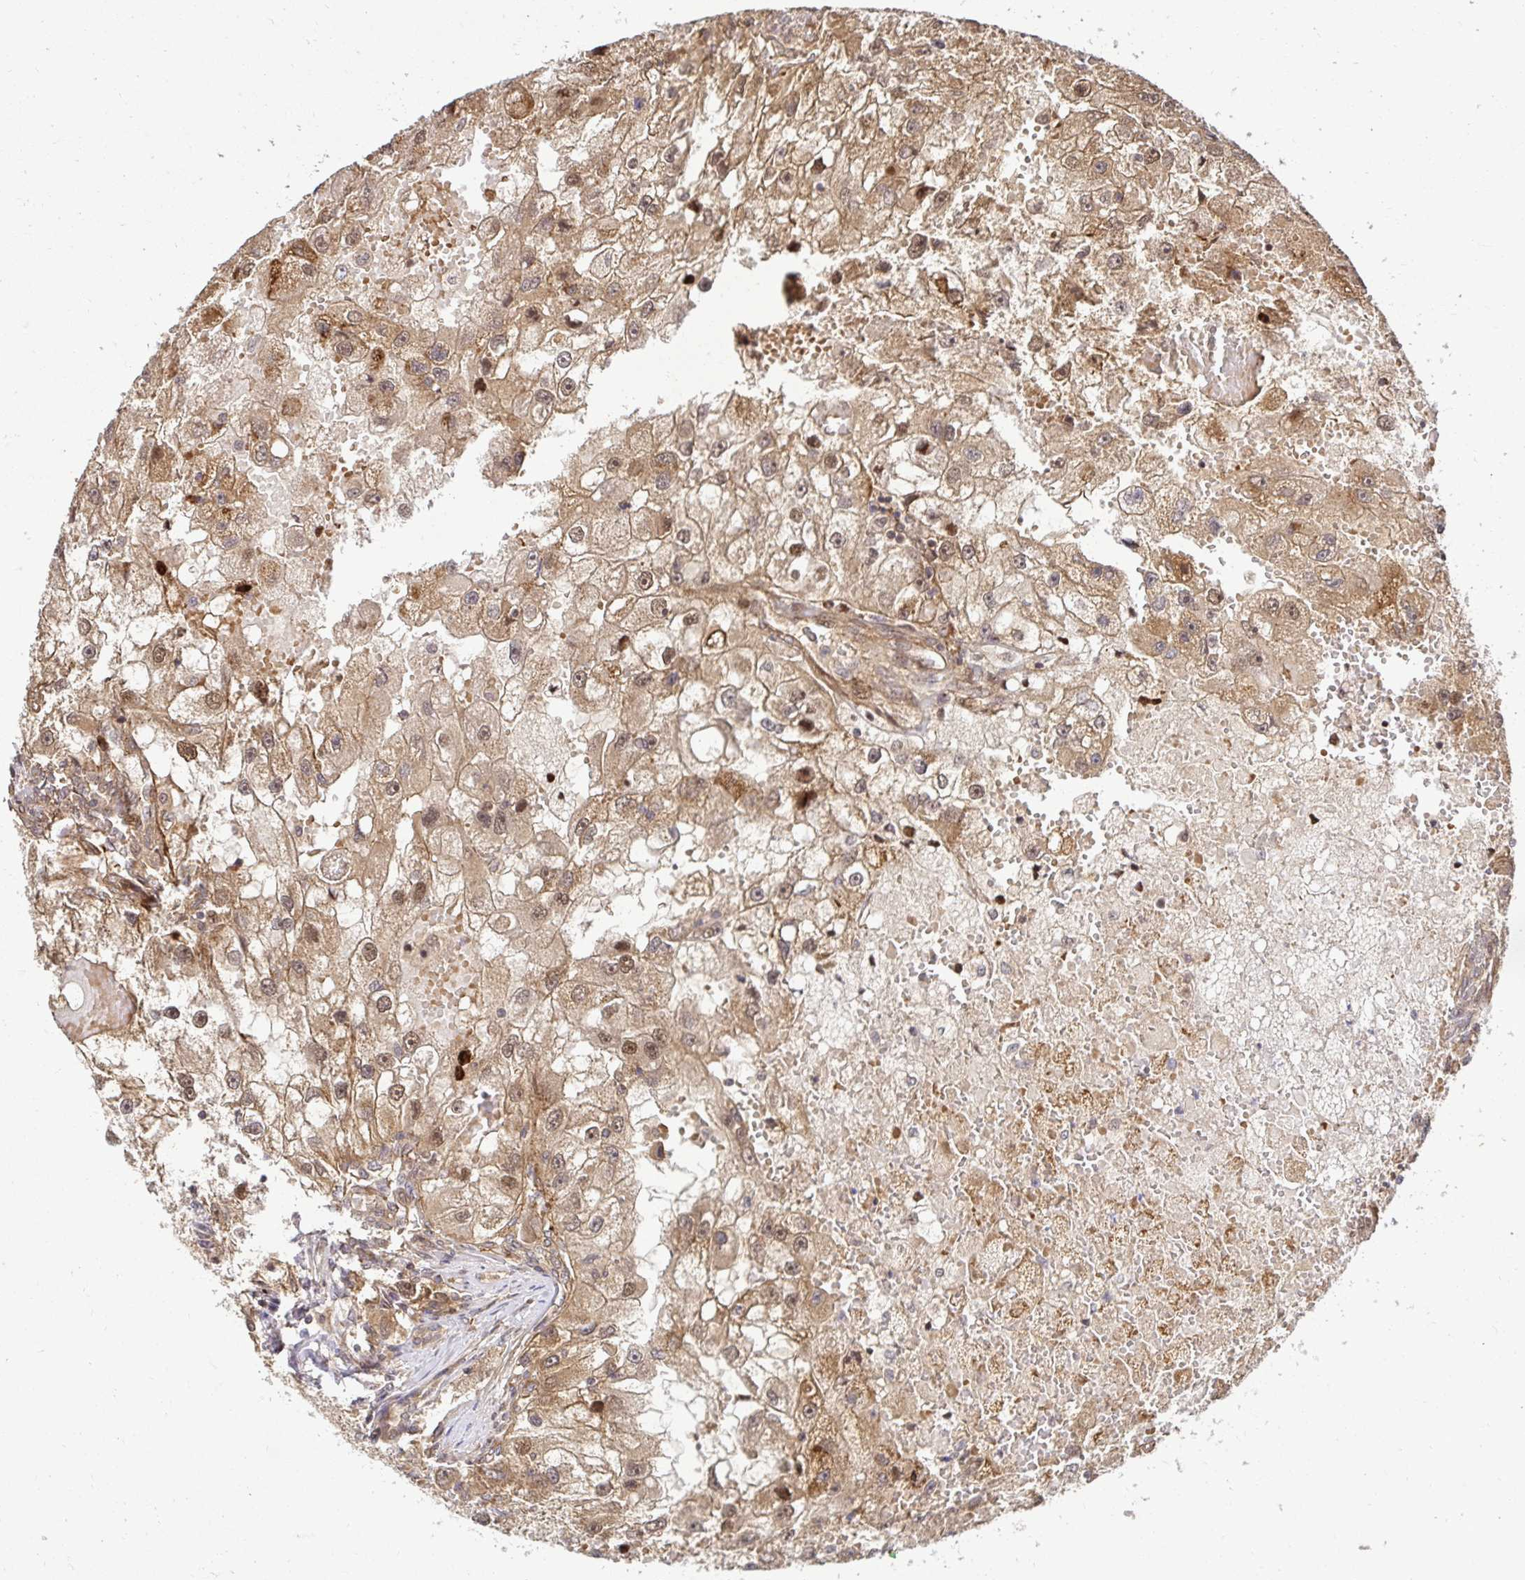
{"staining": {"intensity": "weak", "quantity": ">75%", "location": "cytoplasmic/membranous,nuclear"}, "tissue": "renal cancer", "cell_type": "Tumor cells", "image_type": "cancer", "snomed": [{"axis": "morphology", "description": "Adenocarcinoma, NOS"}, {"axis": "topography", "description": "Kidney"}], "caption": "Weak cytoplasmic/membranous and nuclear protein staining is present in approximately >75% of tumor cells in renal cancer.", "gene": "PSMA4", "patient": {"sex": "male", "age": 63}}